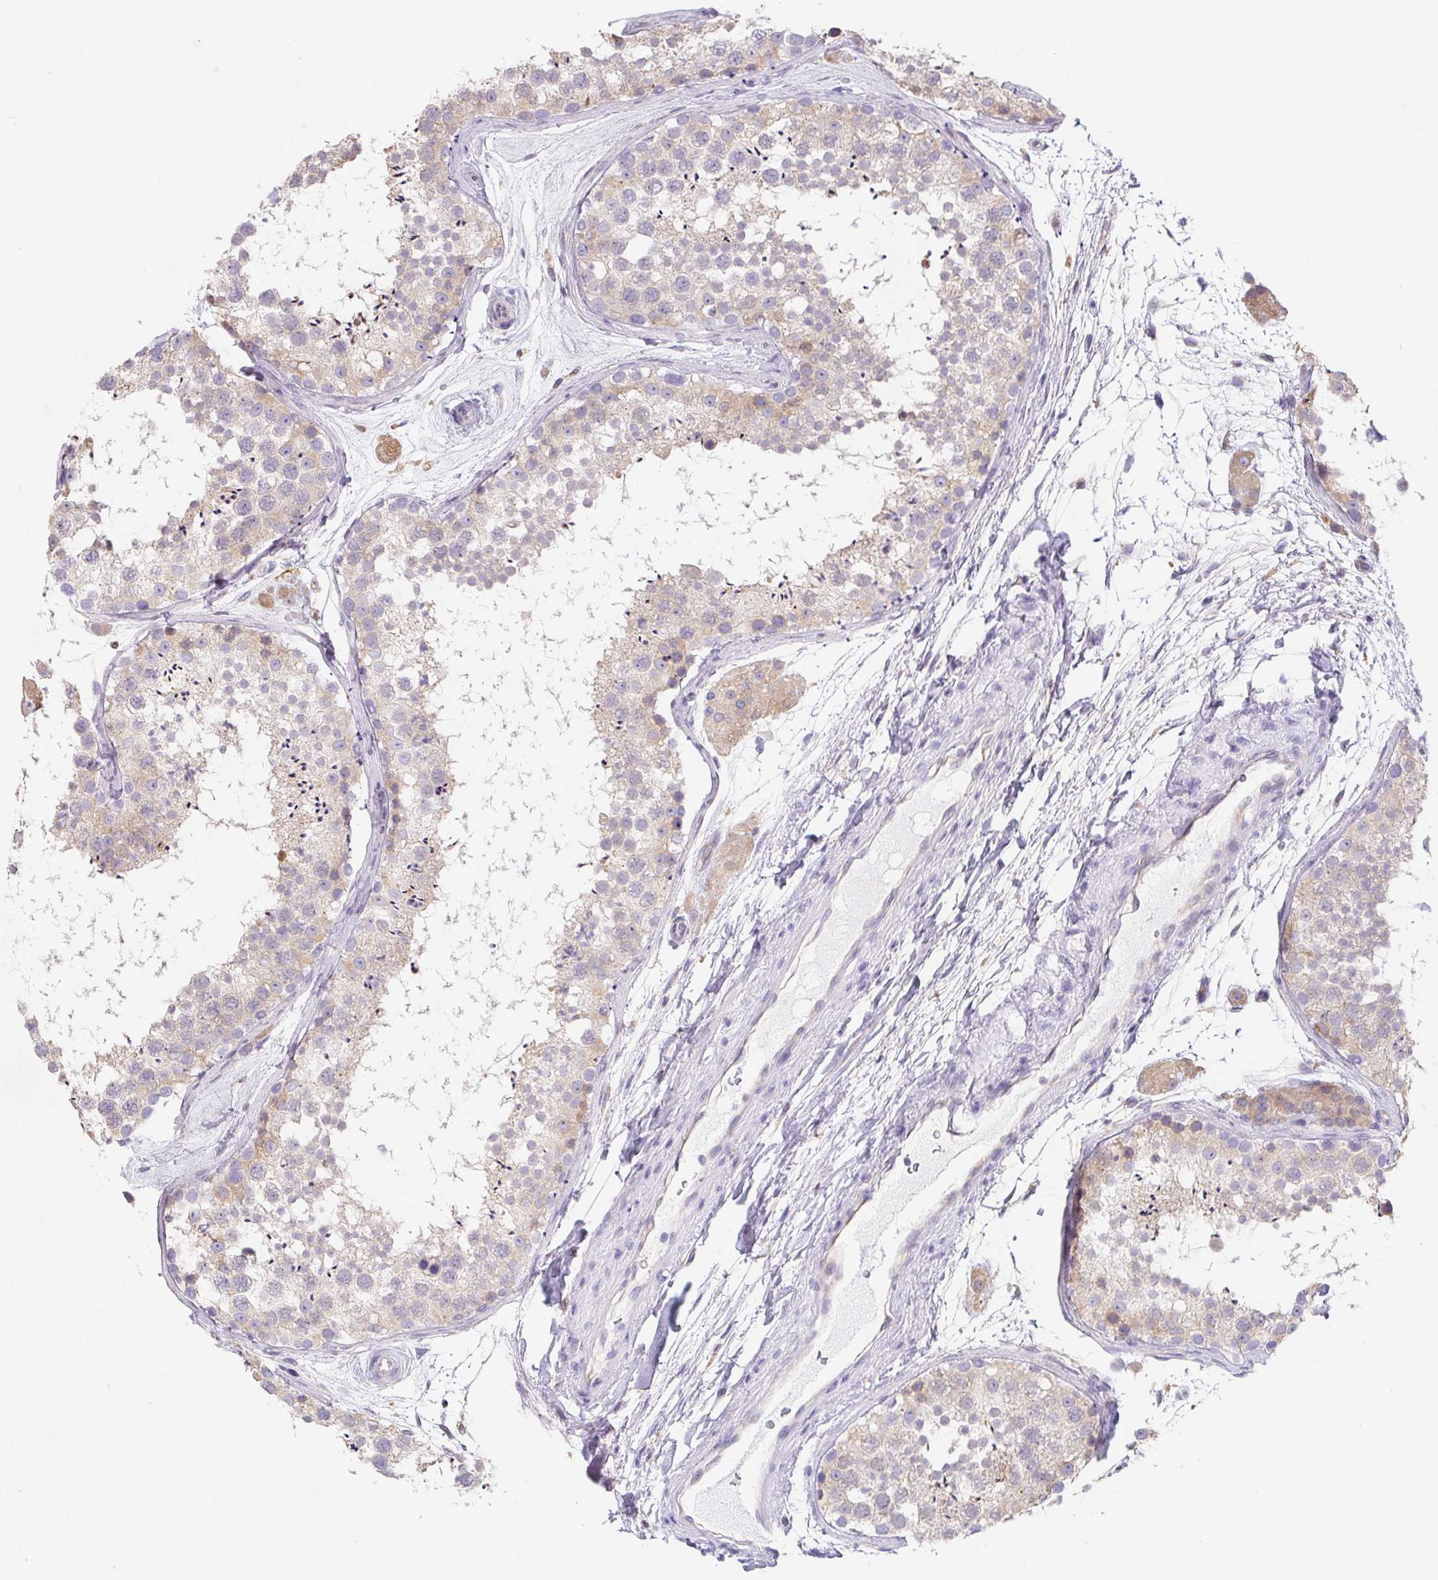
{"staining": {"intensity": "weak", "quantity": "25%-75%", "location": "cytoplasmic/membranous"}, "tissue": "testis", "cell_type": "Cells in seminiferous ducts", "image_type": "normal", "snomed": [{"axis": "morphology", "description": "Normal tissue, NOS"}, {"axis": "topography", "description": "Testis"}], "caption": "Protein analysis of normal testis exhibits weak cytoplasmic/membranous staining in about 25%-75% of cells in seminiferous ducts.", "gene": "ADAM8", "patient": {"sex": "male", "age": 41}}